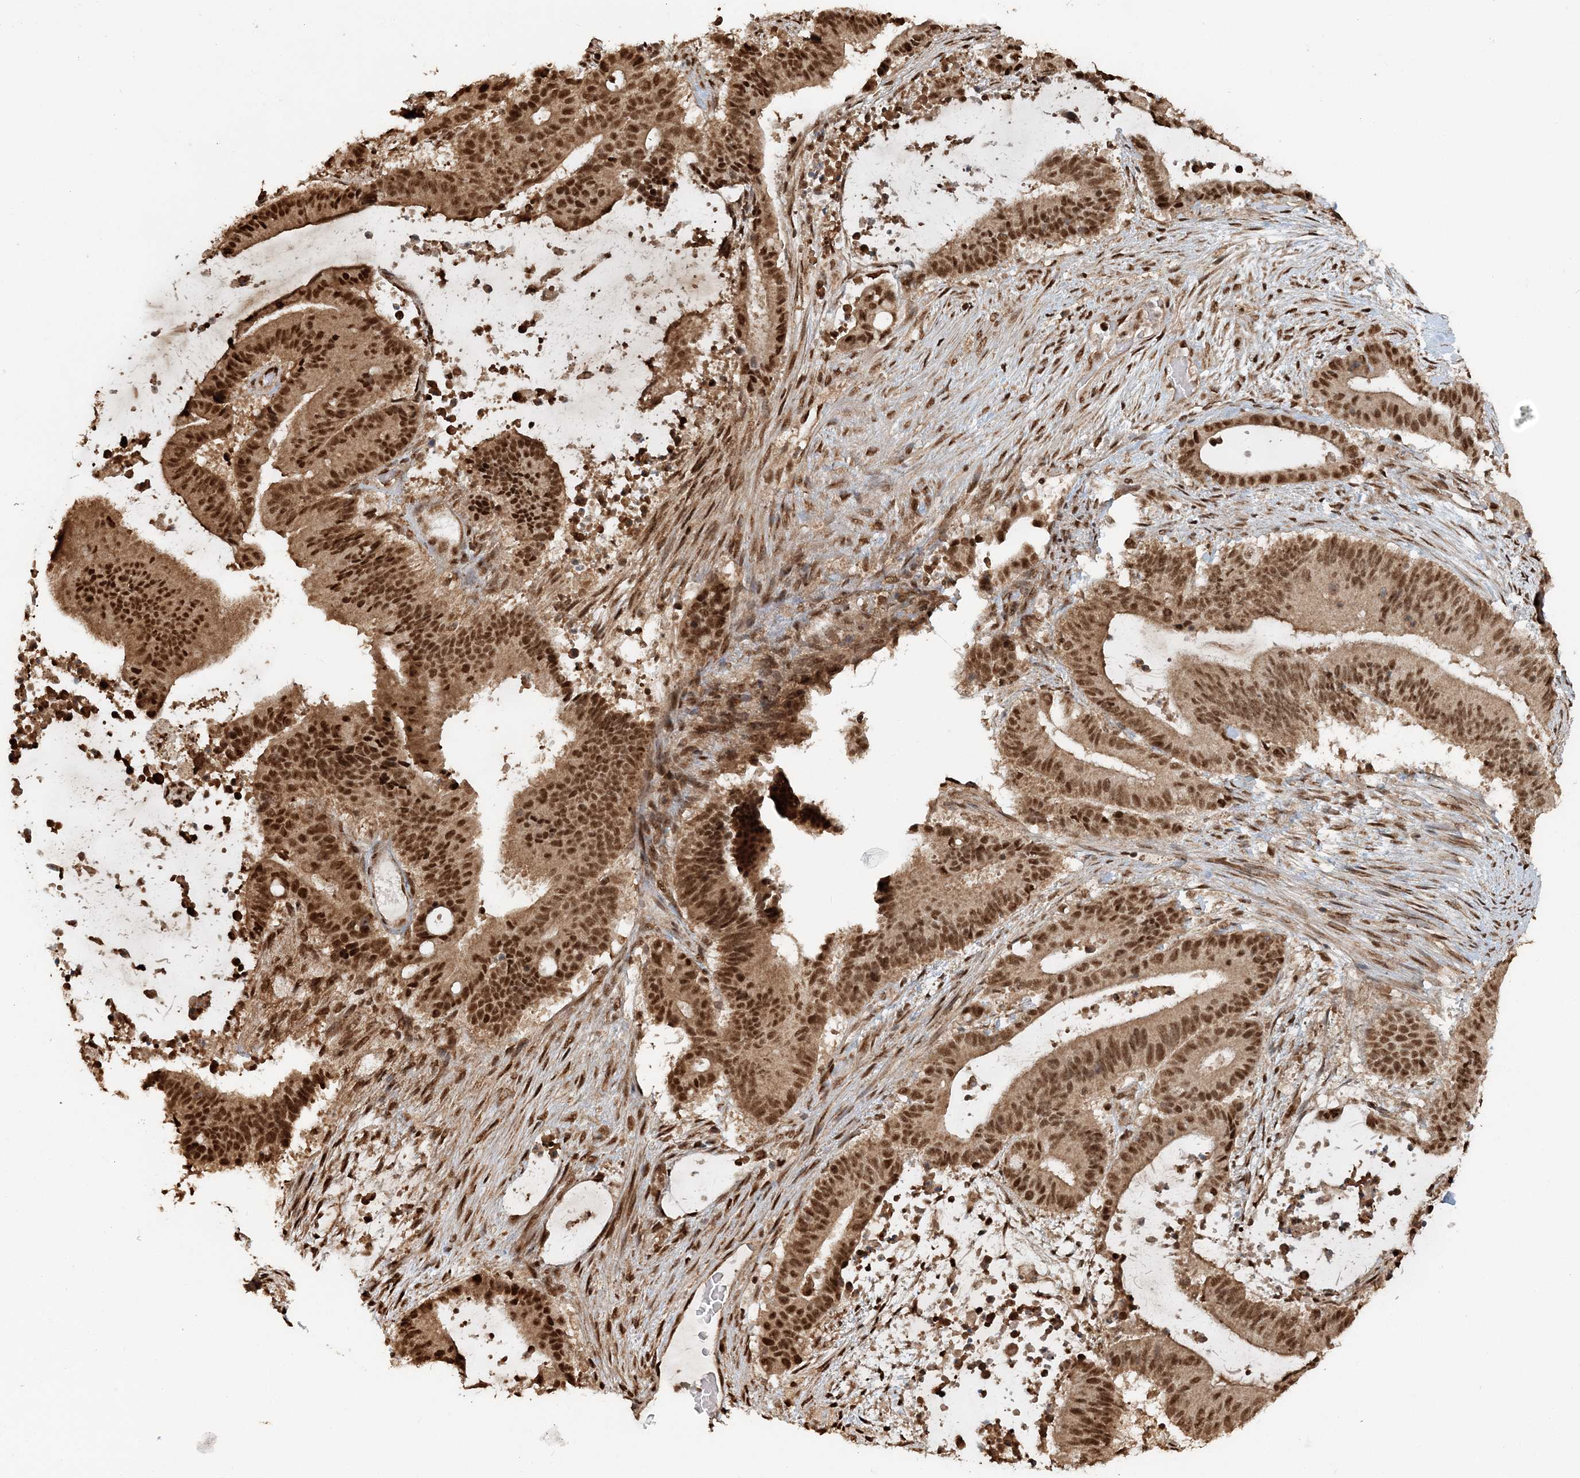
{"staining": {"intensity": "moderate", "quantity": ">75%", "location": "nuclear"}, "tissue": "liver cancer", "cell_type": "Tumor cells", "image_type": "cancer", "snomed": [{"axis": "morphology", "description": "Normal tissue, NOS"}, {"axis": "morphology", "description": "Cholangiocarcinoma"}, {"axis": "topography", "description": "Liver"}, {"axis": "topography", "description": "Peripheral nerve tissue"}], "caption": "High-power microscopy captured an immunohistochemistry histopathology image of liver cholangiocarcinoma, revealing moderate nuclear staining in approximately >75% of tumor cells. (Brightfield microscopy of DAB IHC at high magnification).", "gene": "ARHGAP35", "patient": {"sex": "female", "age": 73}}